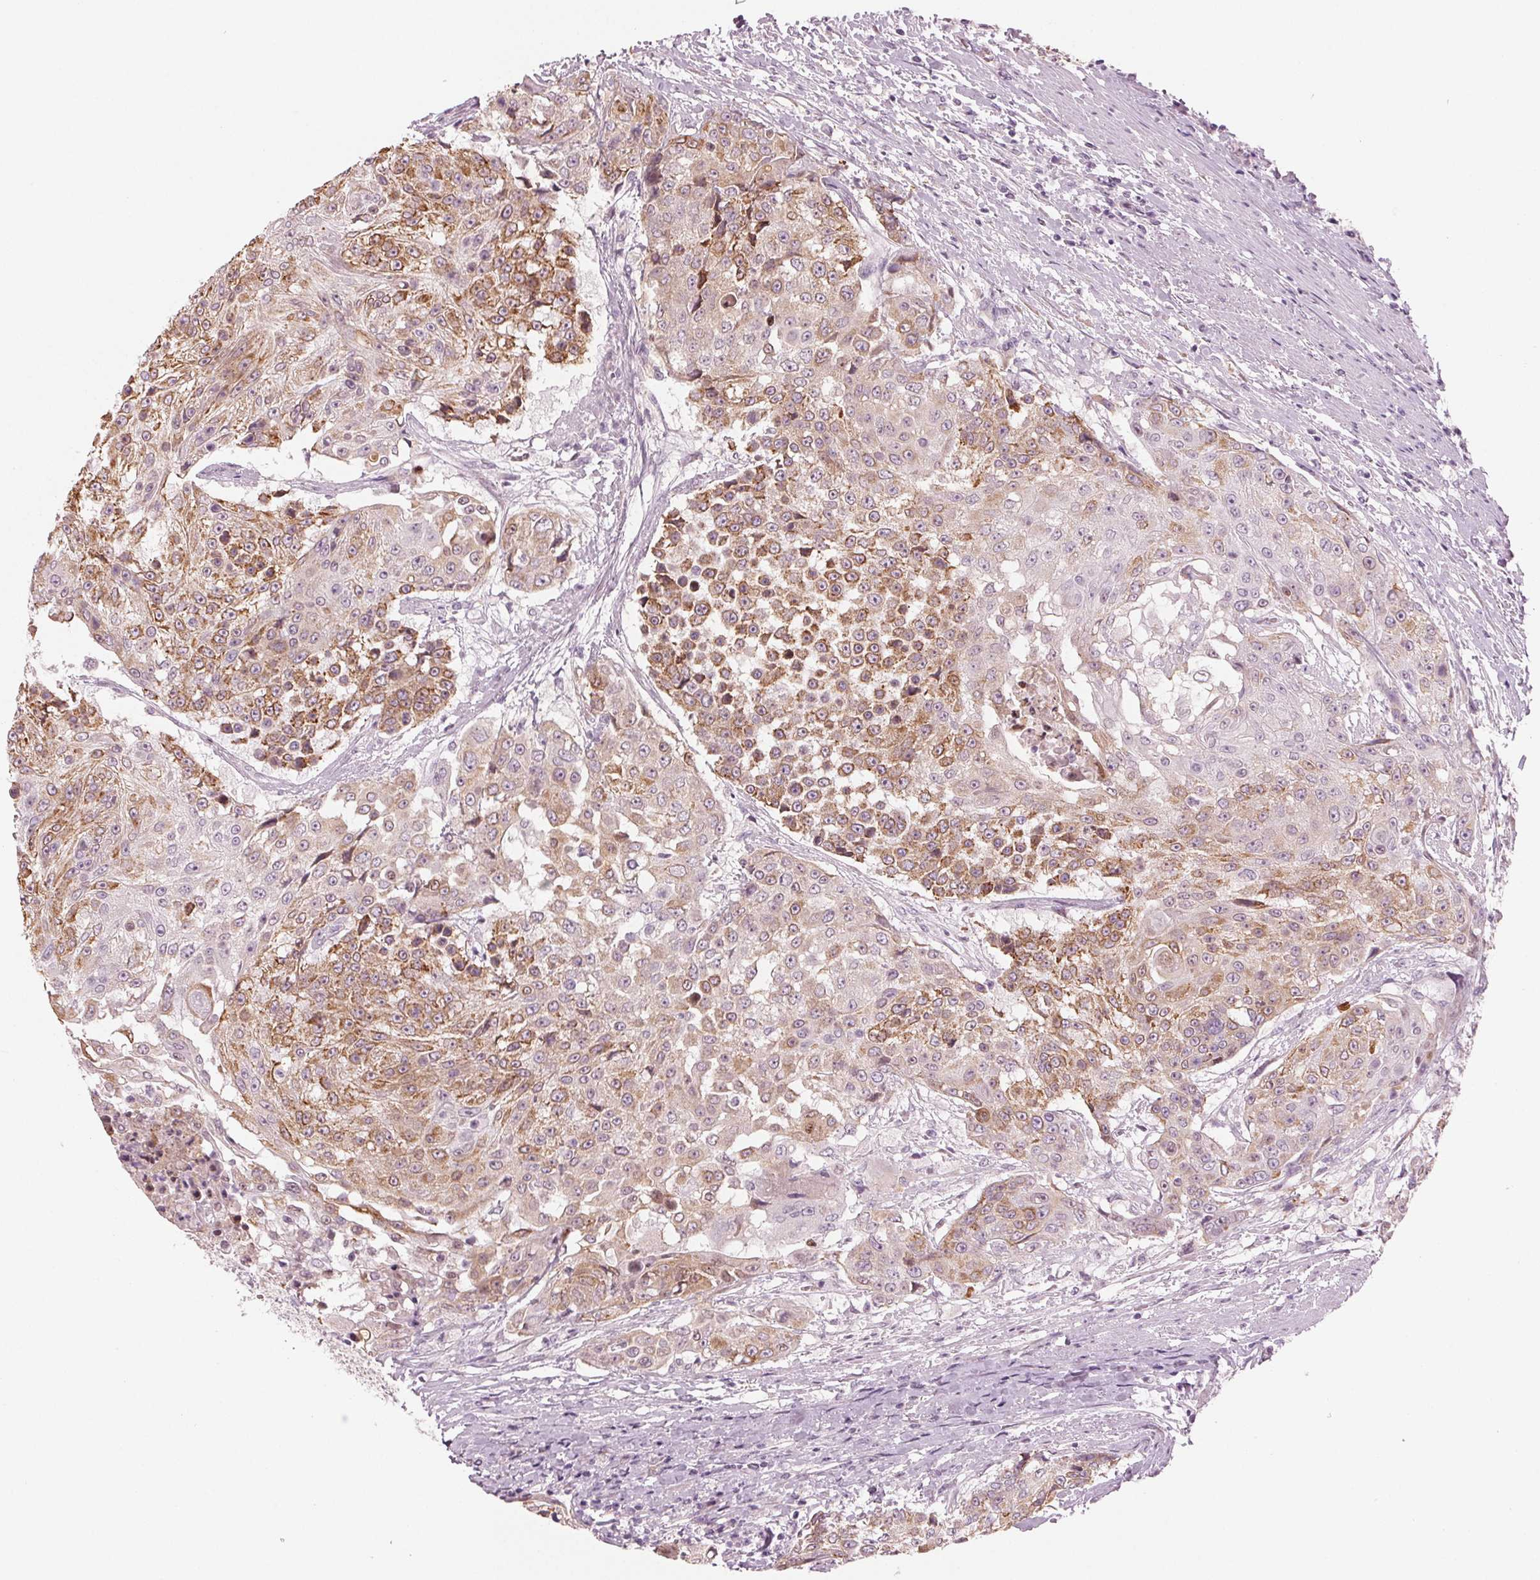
{"staining": {"intensity": "moderate", "quantity": "25%-75%", "location": "cytoplasmic/membranous"}, "tissue": "urothelial cancer", "cell_type": "Tumor cells", "image_type": "cancer", "snomed": [{"axis": "morphology", "description": "Urothelial carcinoma, High grade"}, {"axis": "topography", "description": "Urinary bladder"}], "caption": "This image demonstrates urothelial cancer stained with immunohistochemistry to label a protein in brown. The cytoplasmic/membranous of tumor cells show moderate positivity for the protein. Nuclei are counter-stained blue.", "gene": "PRAP1", "patient": {"sex": "female", "age": 63}}